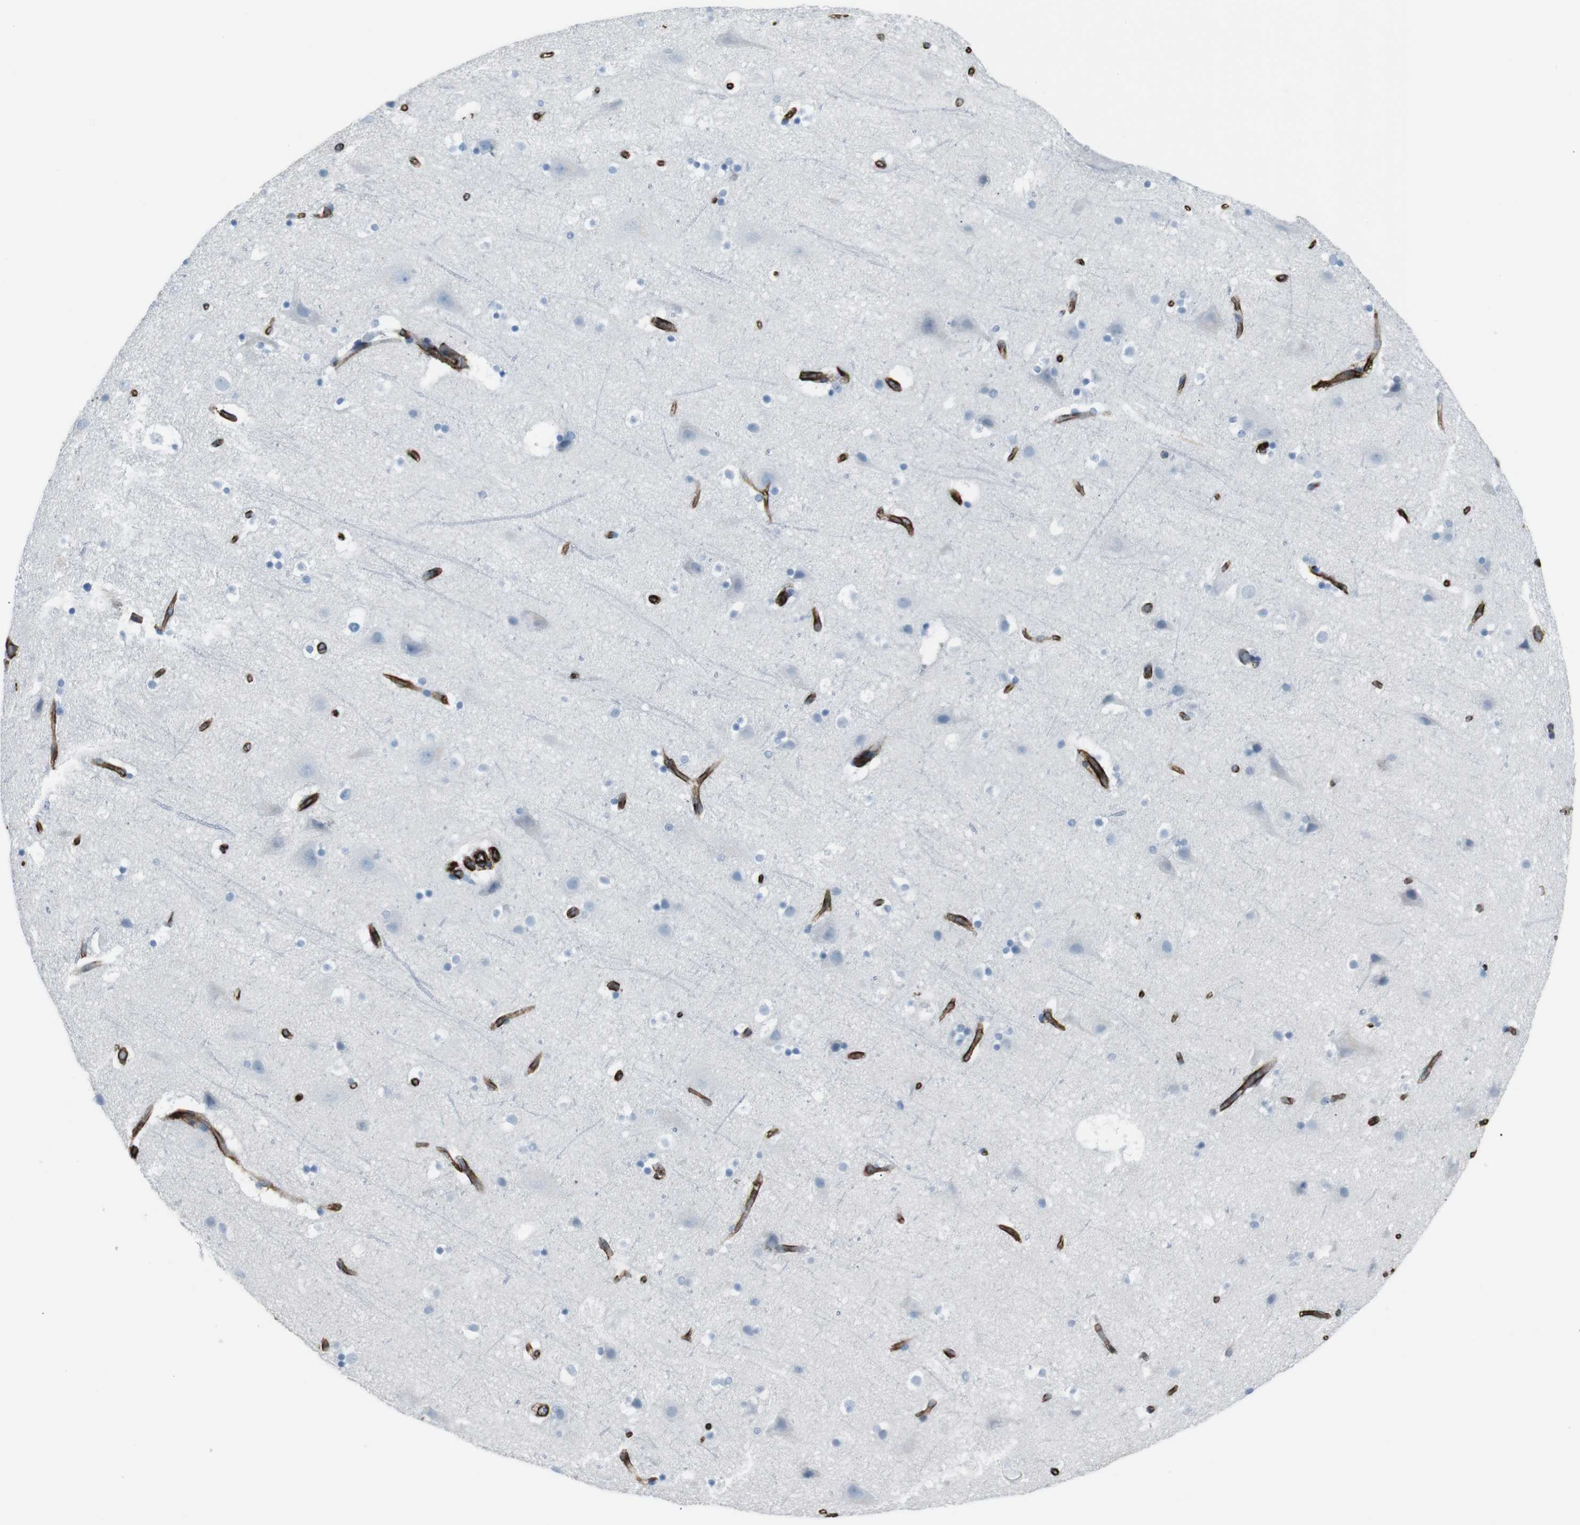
{"staining": {"intensity": "strong", "quantity": ">75%", "location": "cytoplasmic/membranous"}, "tissue": "cerebral cortex", "cell_type": "Endothelial cells", "image_type": "normal", "snomed": [{"axis": "morphology", "description": "Normal tissue, NOS"}, {"axis": "topography", "description": "Cerebral cortex"}], "caption": "Immunohistochemistry (IHC) (DAB) staining of normal human cerebral cortex demonstrates strong cytoplasmic/membranous protein staining in about >75% of endothelial cells. (DAB (3,3'-diaminobenzidine) IHC, brown staining for protein, blue staining for nuclei).", "gene": "ZDHHC6", "patient": {"sex": "male", "age": 45}}